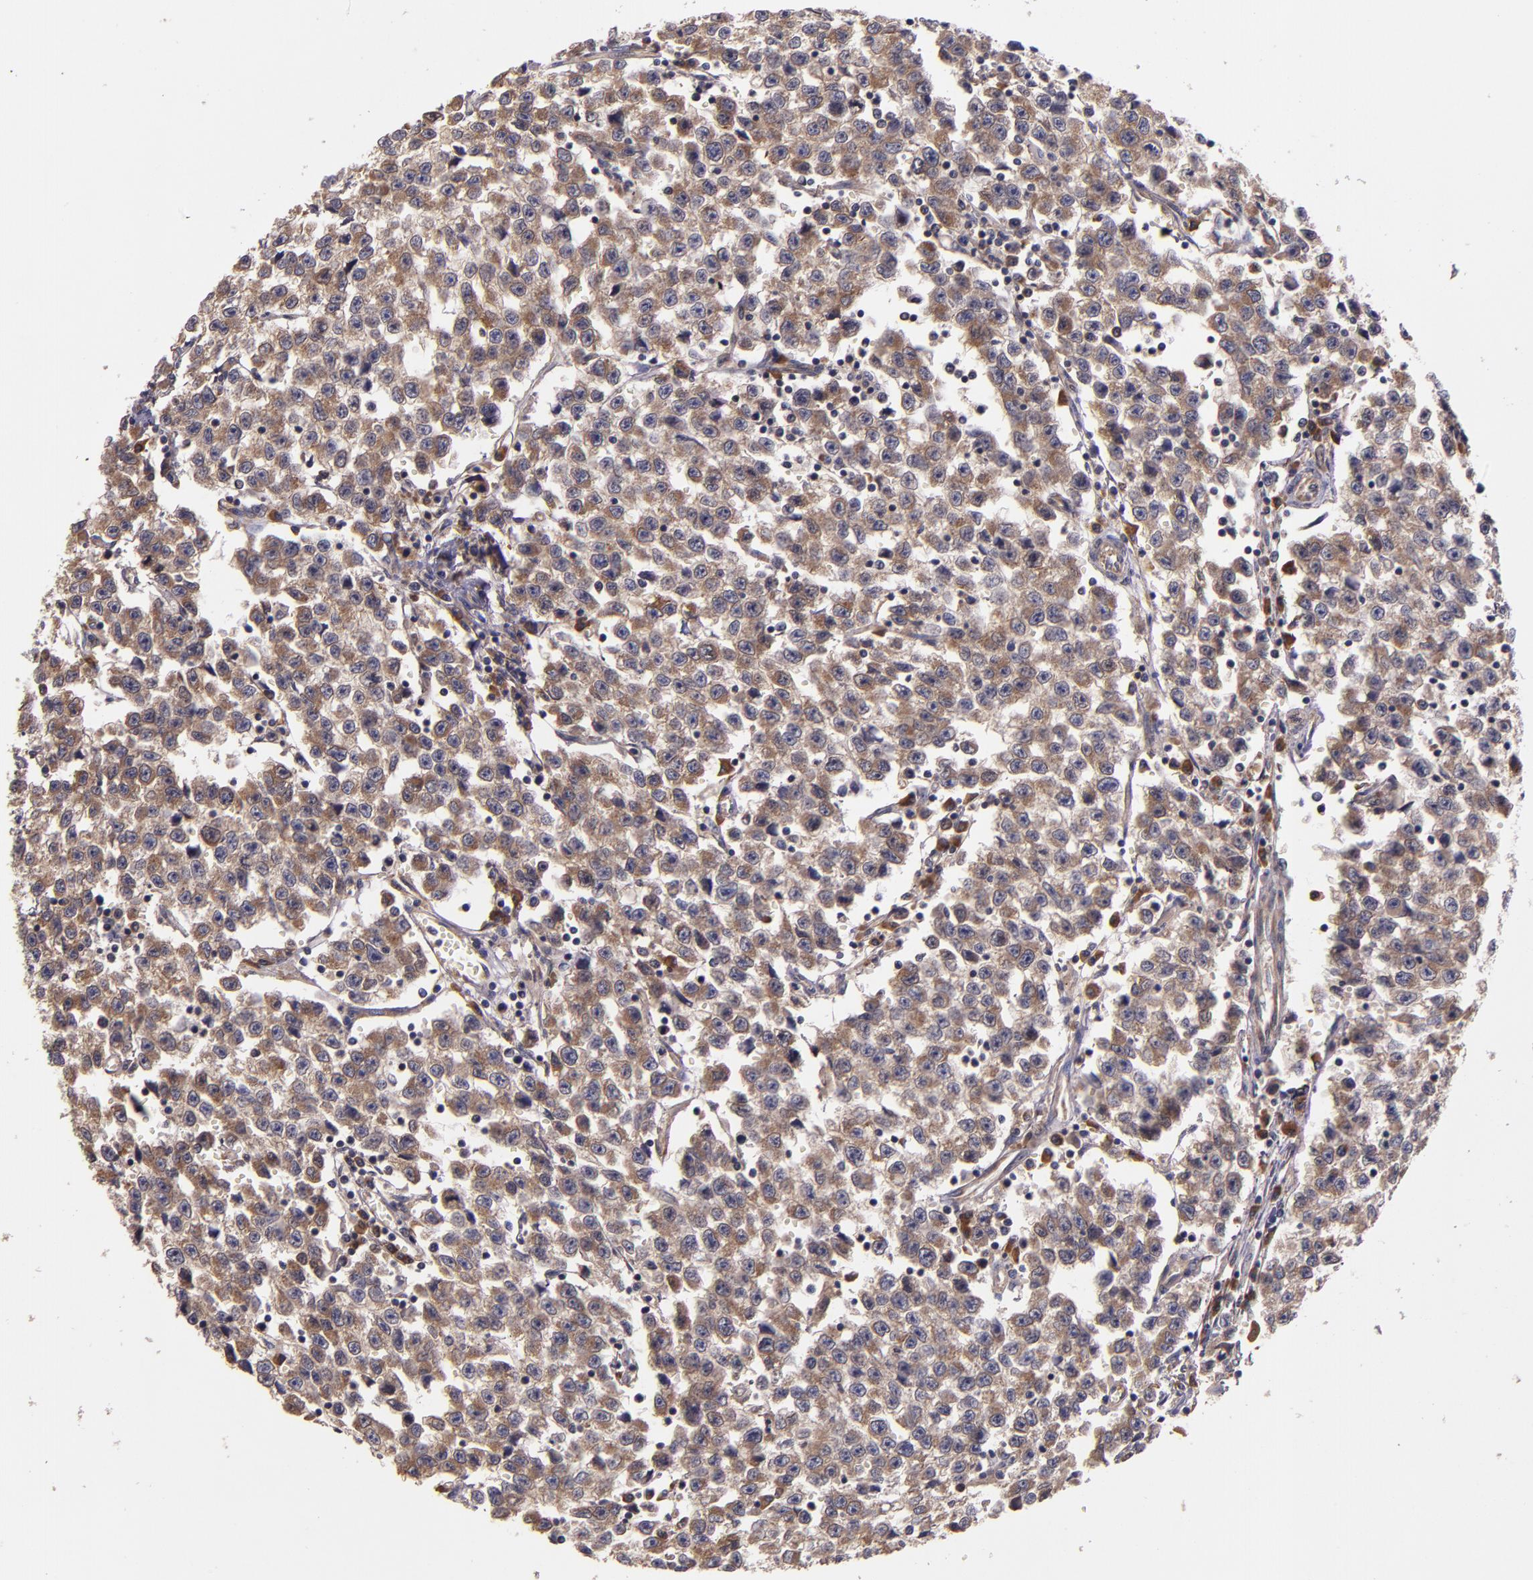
{"staining": {"intensity": "moderate", "quantity": ">75%", "location": "cytoplasmic/membranous"}, "tissue": "testis cancer", "cell_type": "Tumor cells", "image_type": "cancer", "snomed": [{"axis": "morphology", "description": "Seminoma, NOS"}, {"axis": "topography", "description": "Testis"}], "caption": "Moderate cytoplasmic/membranous protein positivity is appreciated in about >75% of tumor cells in seminoma (testis). Using DAB (3,3'-diaminobenzidine) (brown) and hematoxylin (blue) stains, captured at high magnification using brightfield microscopy.", "gene": "PRAF2", "patient": {"sex": "male", "age": 35}}